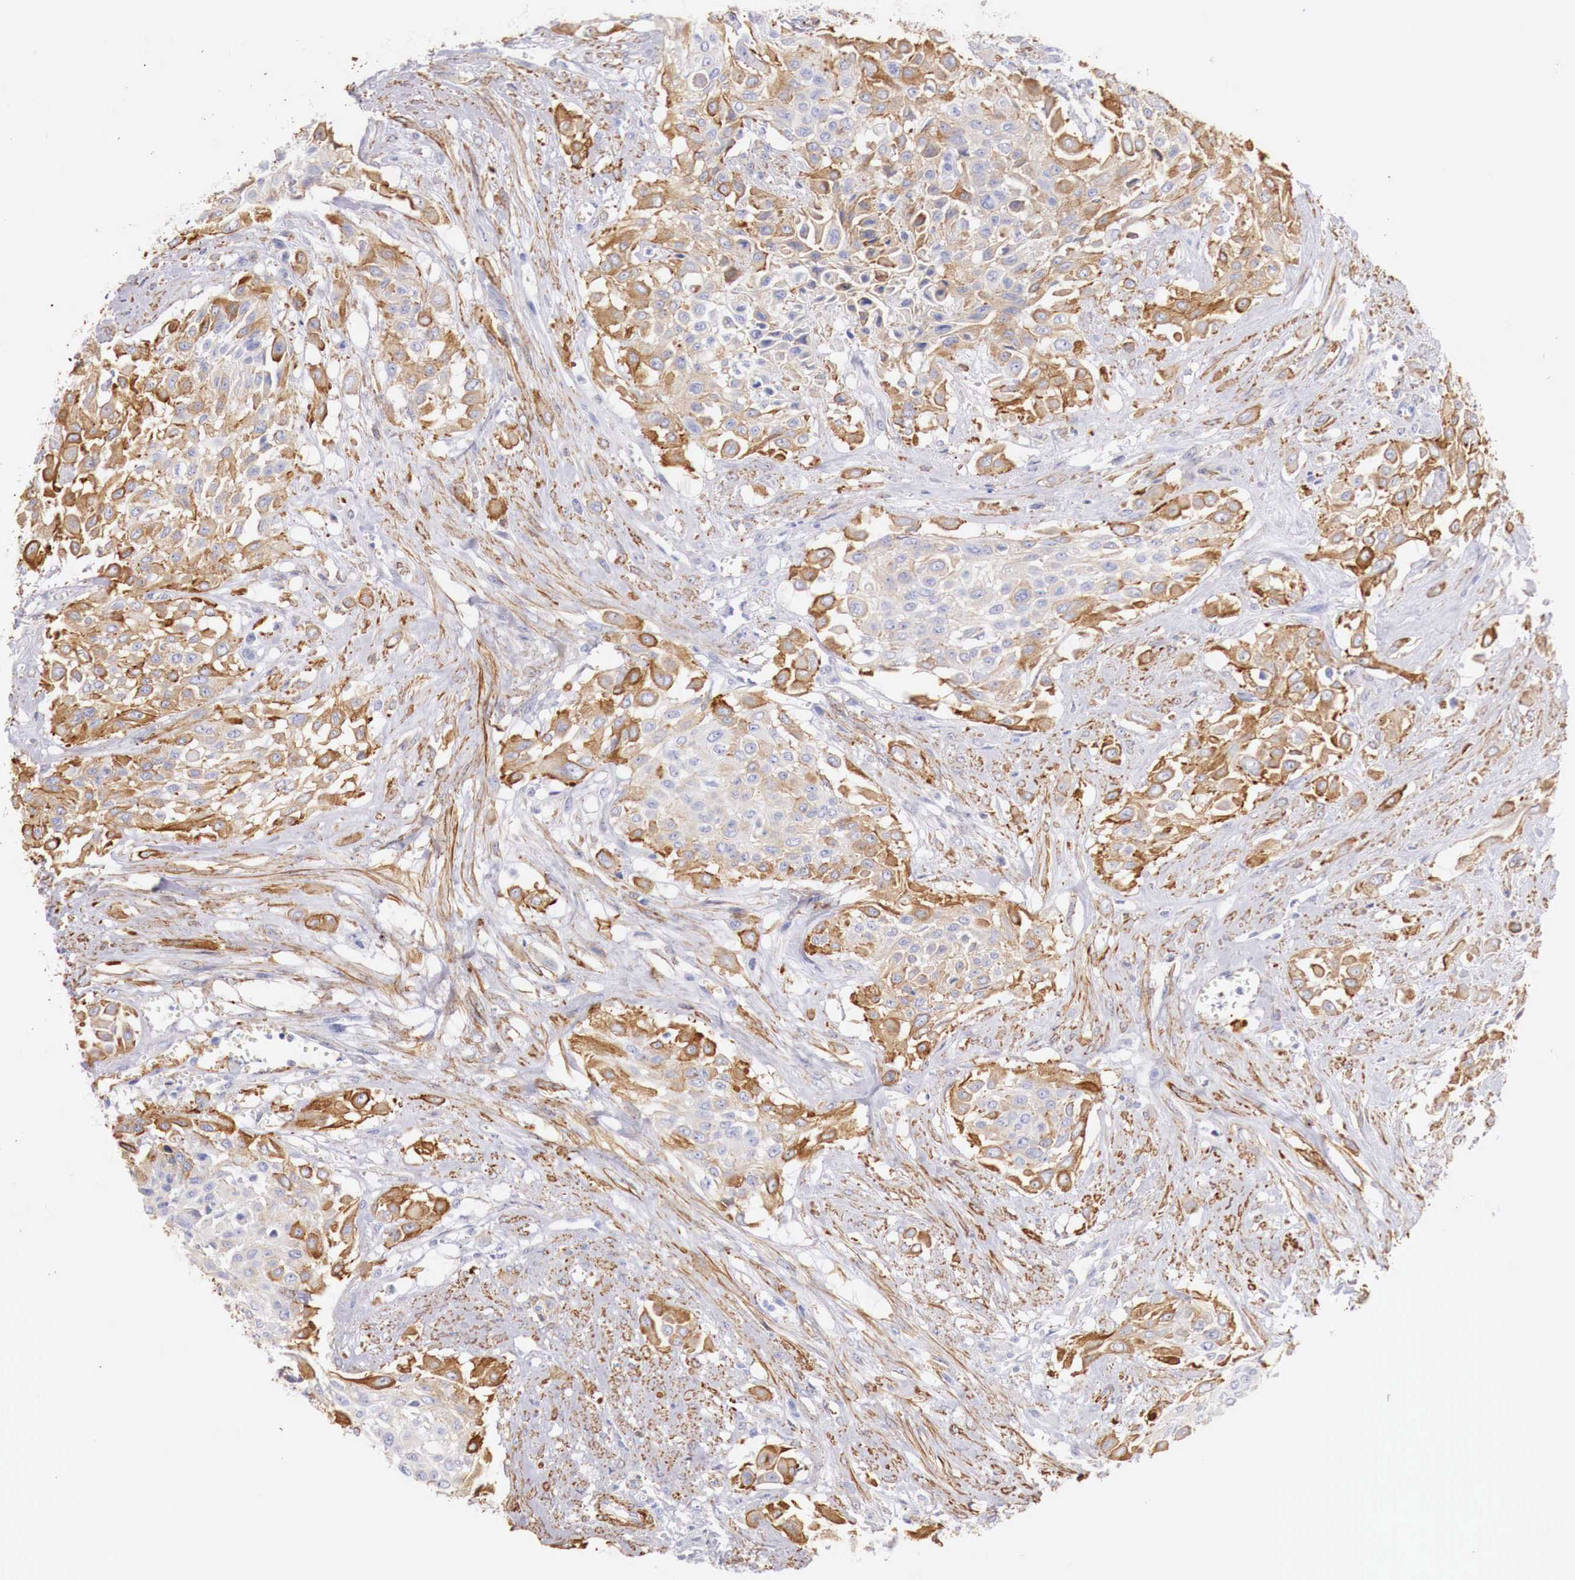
{"staining": {"intensity": "moderate", "quantity": "25%-75%", "location": "cytoplasmic/membranous"}, "tissue": "urothelial cancer", "cell_type": "Tumor cells", "image_type": "cancer", "snomed": [{"axis": "morphology", "description": "Urothelial carcinoma, High grade"}, {"axis": "topography", "description": "Urinary bladder"}], "caption": "This is an image of immunohistochemistry staining of high-grade urothelial carcinoma, which shows moderate expression in the cytoplasmic/membranous of tumor cells.", "gene": "TPM1", "patient": {"sex": "male", "age": 57}}